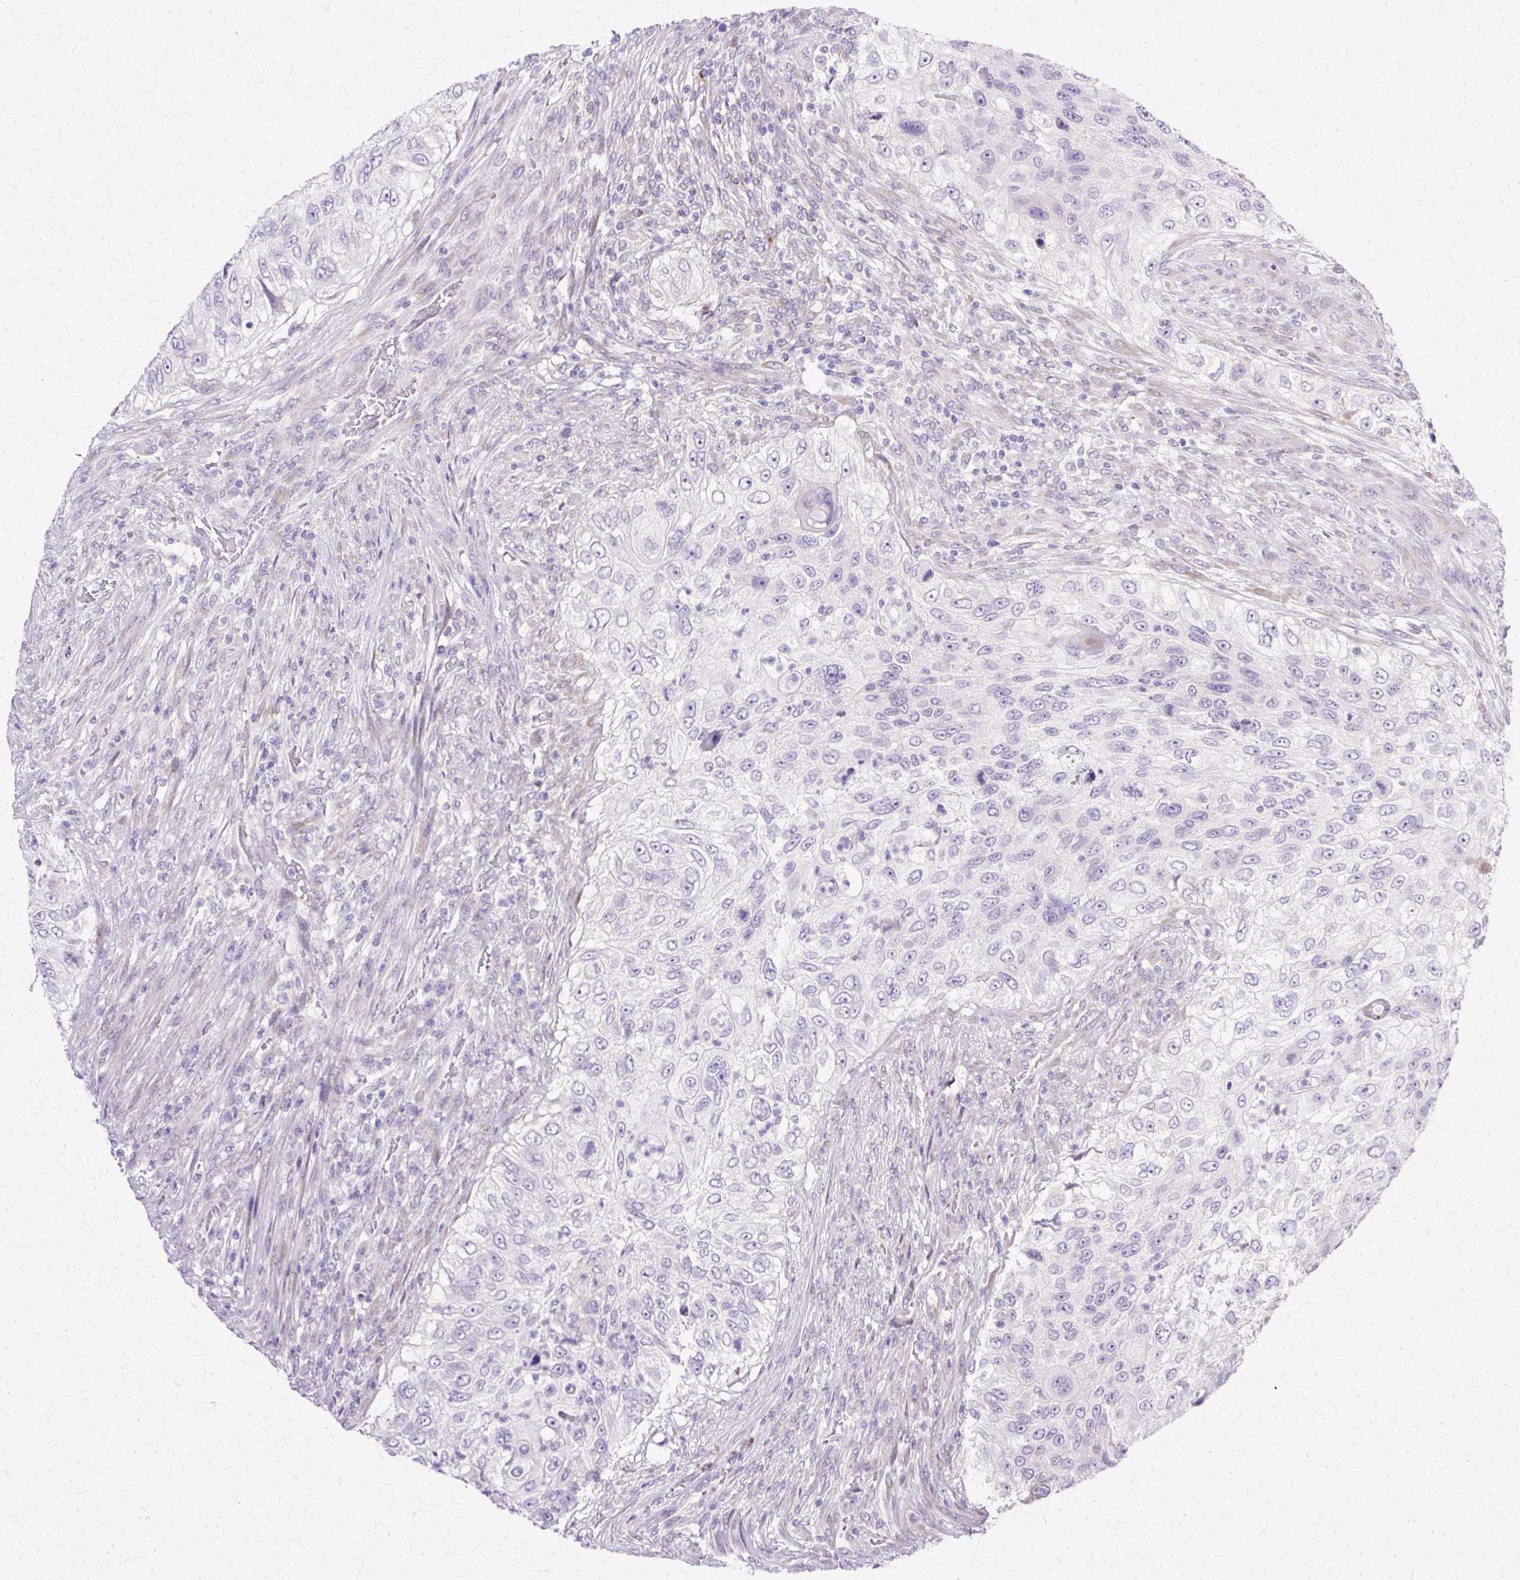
{"staining": {"intensity": "negative", "quantity": "none", "location": "none"}, "tissue": "urothelial cancer", "cell_type": "Tumor cells", "image_type": "cancer", "snomed": [{"axis": "morphology", "description": "Urothelial carcinoma, High grade"}, {"axis": "topography", "description": "Urinary bladder"}], "caption": "Immunohistochemistry (IHC) micrograph of neoplastic tissue: high-grade urothelial carcinoma stained with DAB (3,3'-diaminobenzidine) shows no significant protein expression in tumor cells.", "gene": "TBC1D3G", "patient": {"sex": "female", "age": 60}}